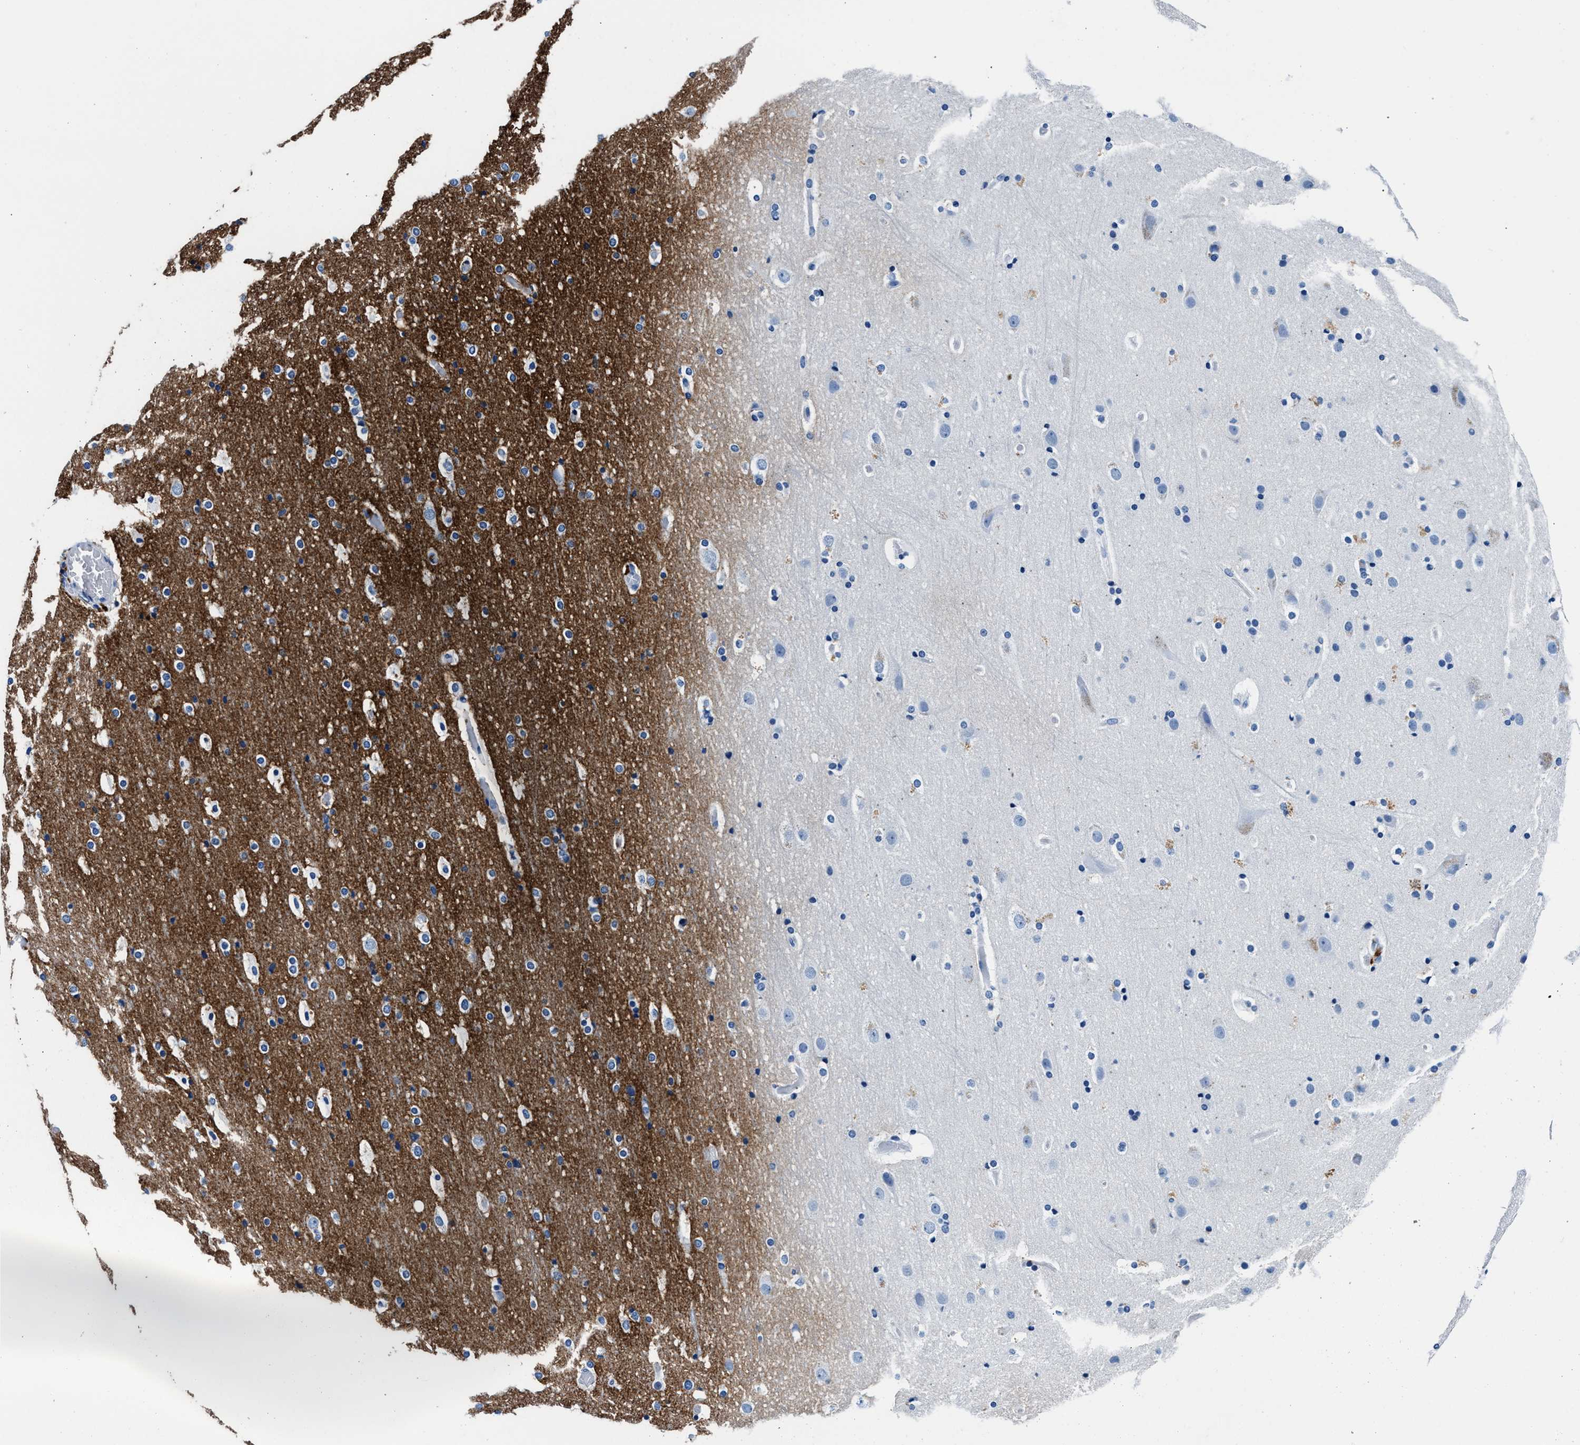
{"staining": {"intensity": "negative", "quantity": "none", "location": "none"}, "tissue": "cerebral cortex", "cell_type": "Endothelial cells", "image_type": "normal", "snomed": [{"axis": "morphology", "description": "Normal tissue, NOS"}, {"axis": "topography", "description": "Cerebral cortex"}], "caption": "Immunohistochemistry (IHC) of unremarkable human cerebral cortex shows no positivity in endothelial cells.", "gene": "TNR", "patient": {"sex": "male", "age": 57}}